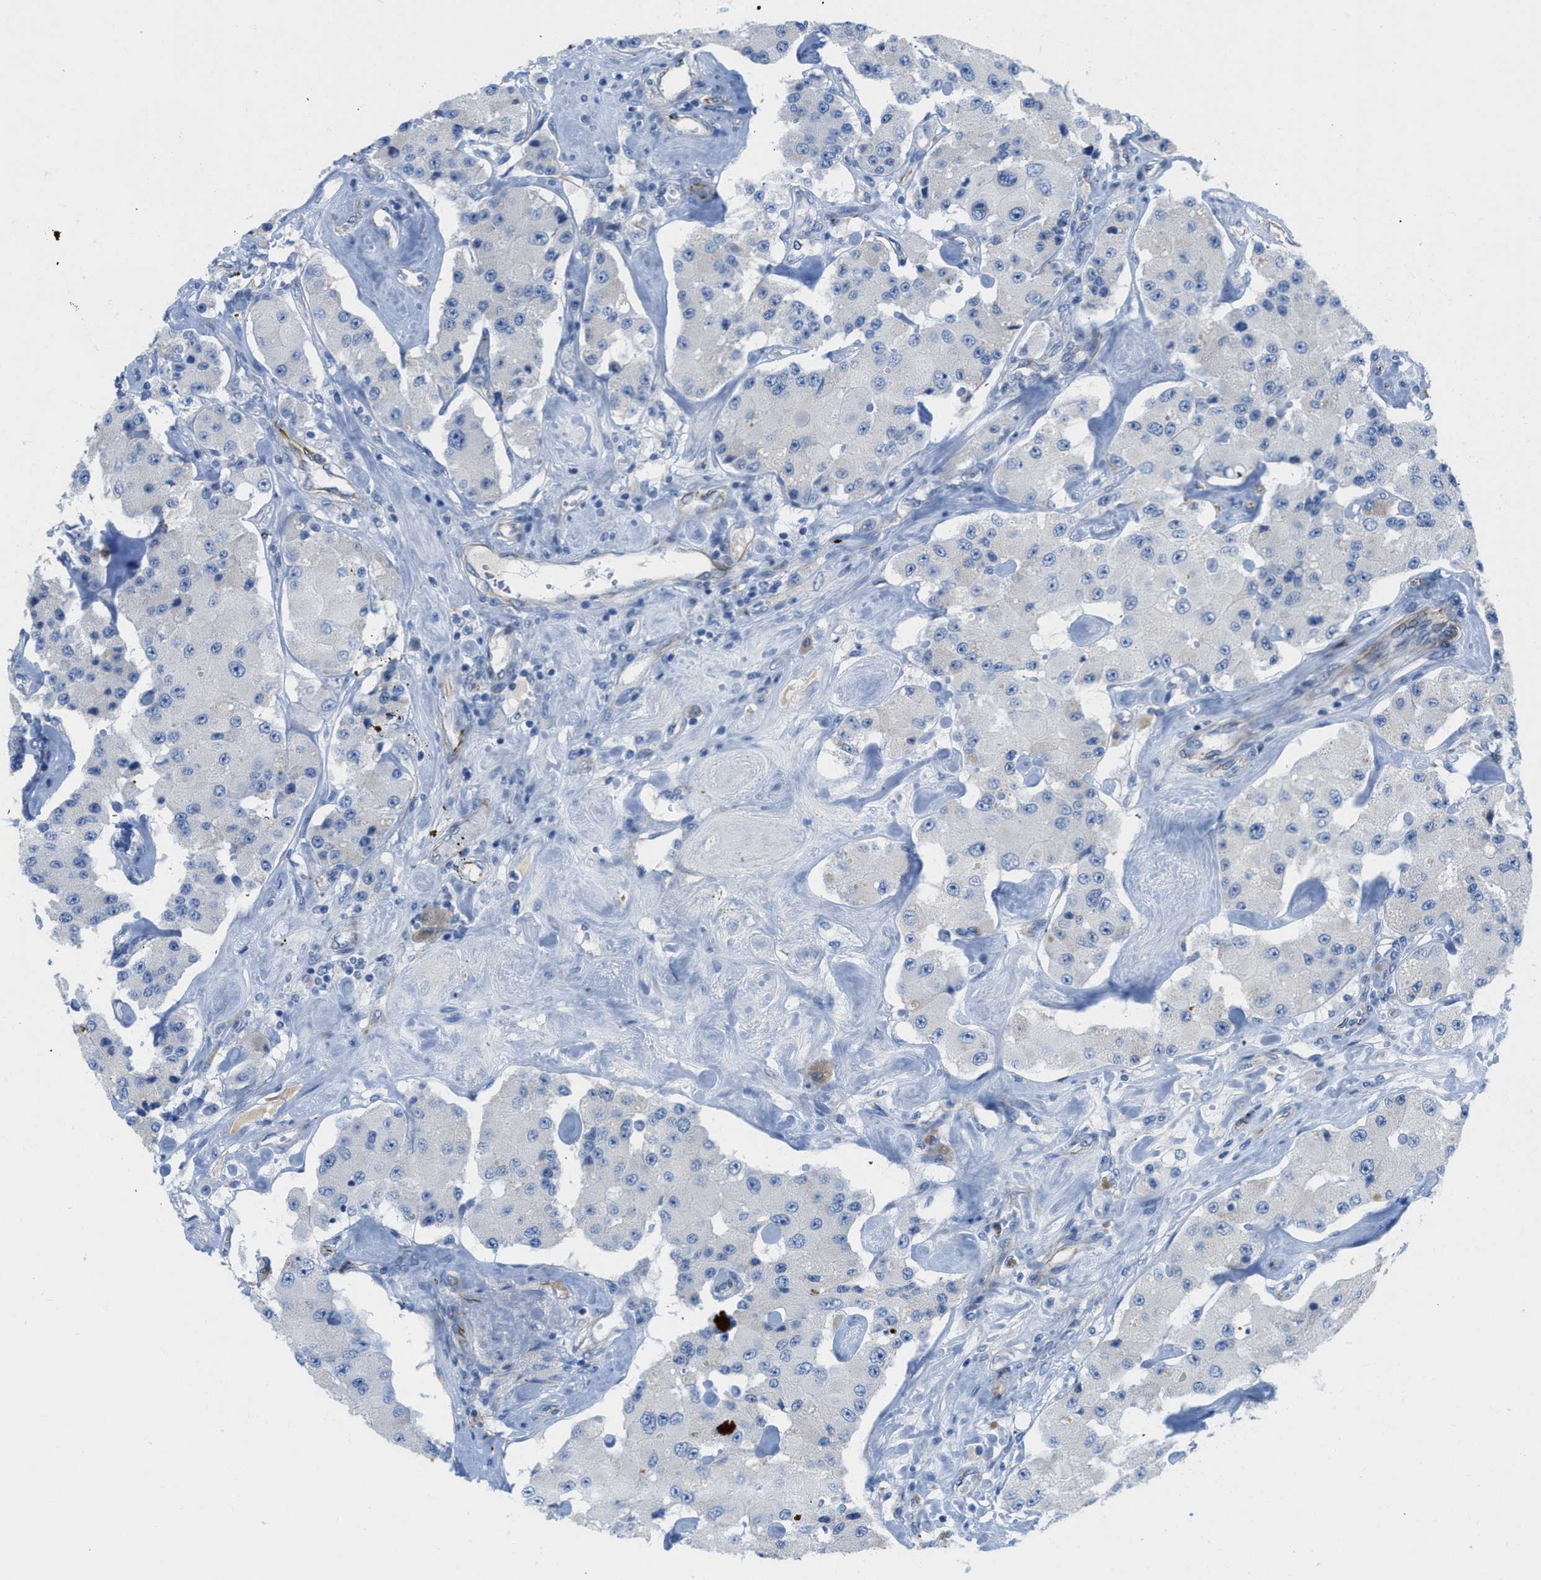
{"staining": {"intensity": "negative", "quantity": "none", "location": "none"}, "tissue": "carcinoid", "cell_type": "Tumor cells", "image_type": "cancer", "snomed": [{"axis": "morphology", "description": "Carcinoid, malignant, NOS"}, {"axis": "topography", "description": "Pancreas"}], "caption": "High power microscopy photomicrograph of an immunohistochemistry (IHC) photomicrograph of malignant carcinoid, revealing no significant positivity in tumor cells. (DAB (3,3'-diaminobenzidine) immunohistochemistry (IHC) with hematoxylin counter stain).", "gene": "XCR1", "patient": {"sex": "male", "age": 41}}